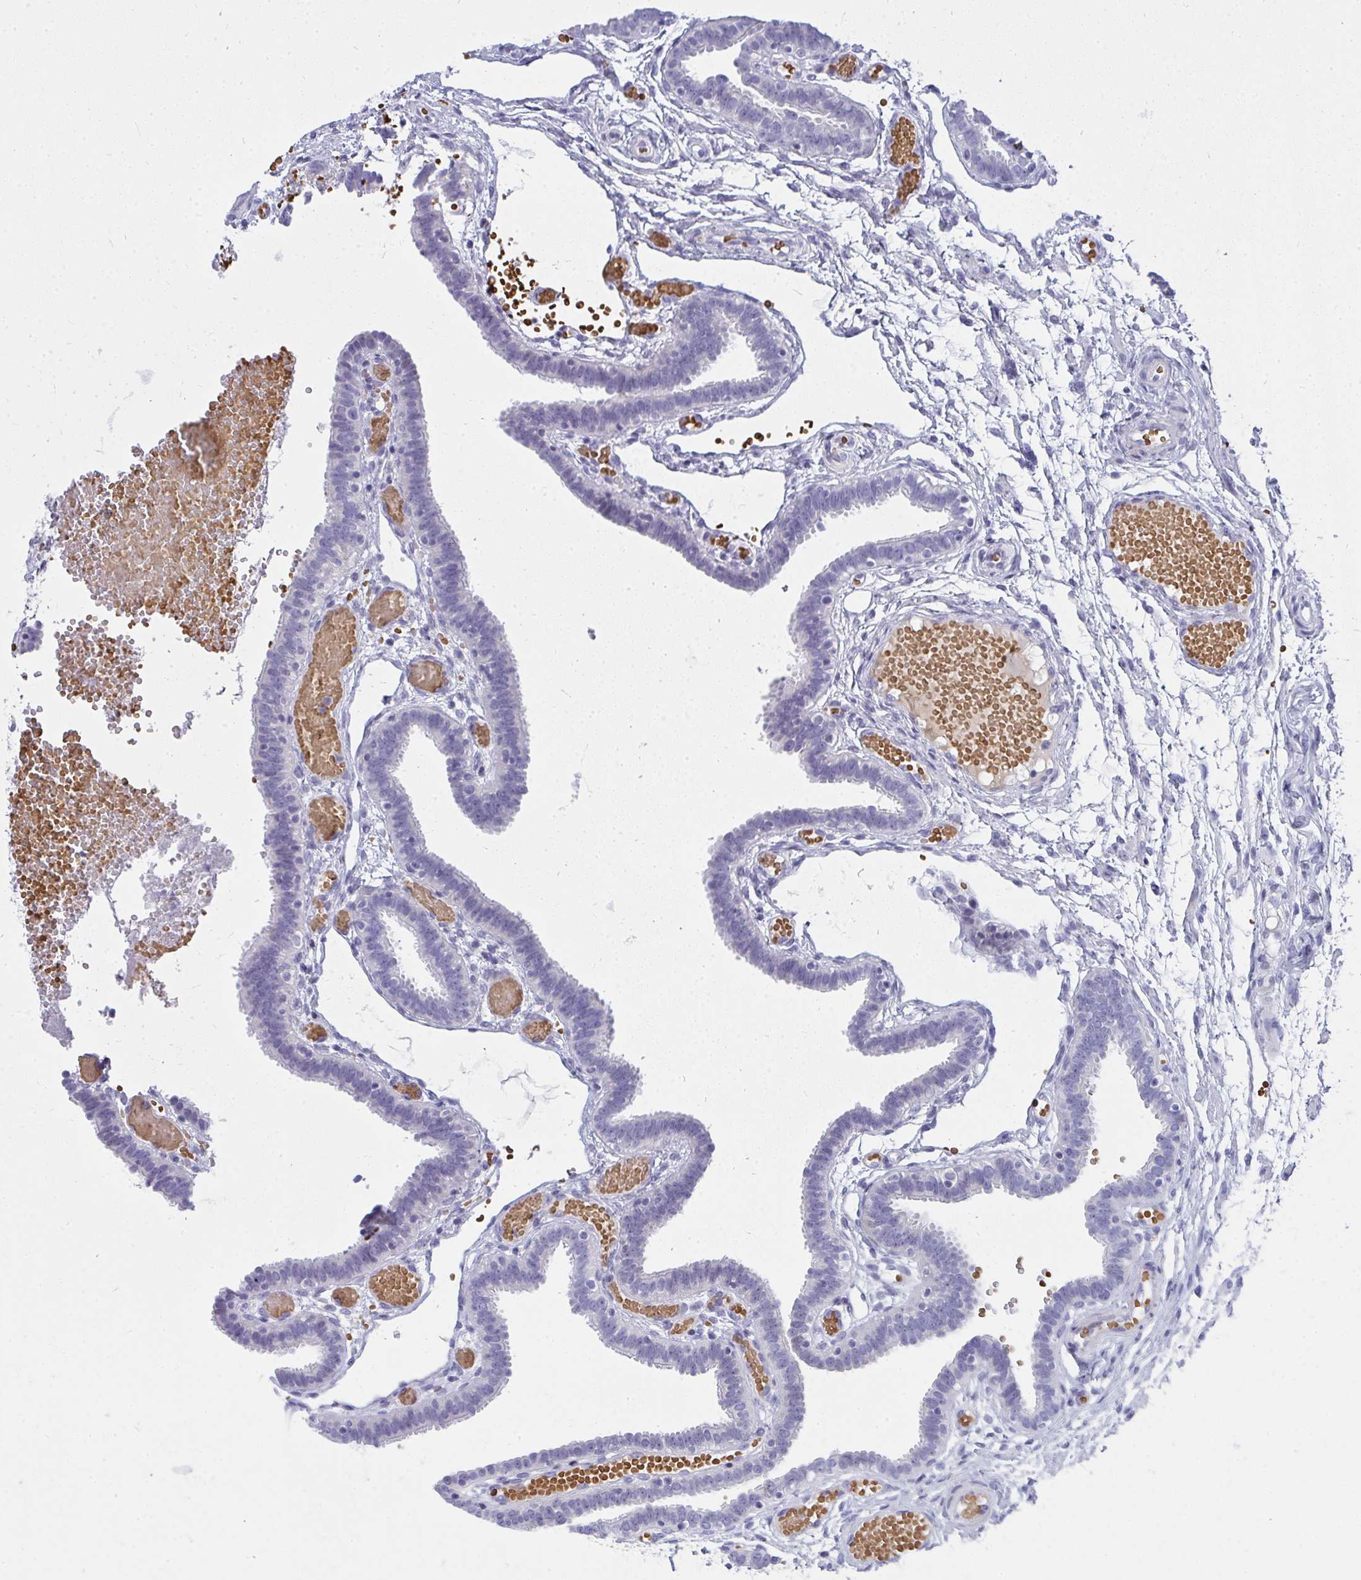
{"staining": {"intensity": "negative", "quantity": "none", "location": "none"}, "tissue": "fallopian tube", "cell_type": "Glandular cells", "image_type": "normal", "snomed": [{"axis": "morphology", "description": "Normal tissue, NOS"}, {"axis": "topography", "description": "Fallopian tube"}], "caption": "Micrograph shows no protein positivity in glandular cells of unremarkable fallopian tube.", "gene": "ZNF182", "patient": {"sex": "female", "age": 37}}